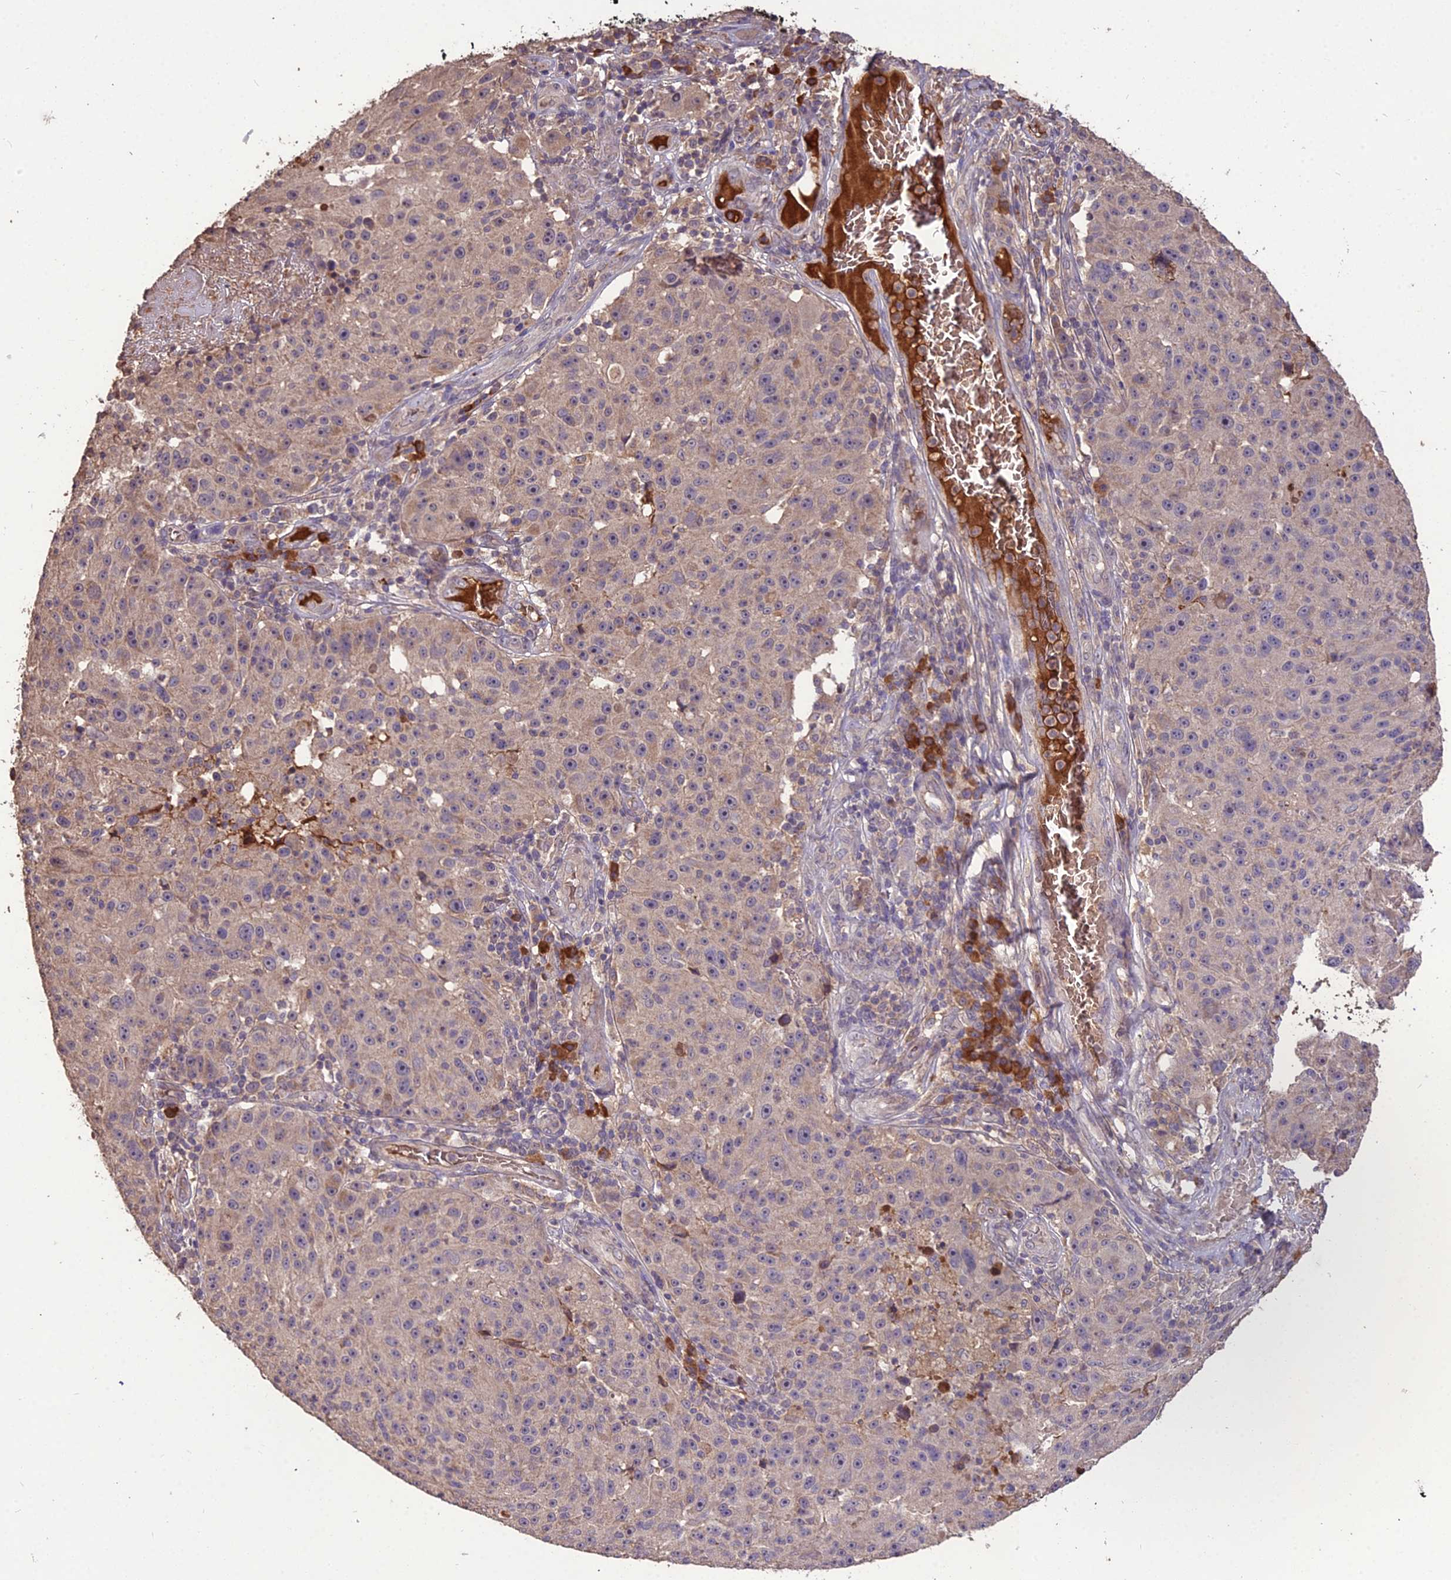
{"staining": {"intensity": "negative", "quantity": "none", "location": "none"}, "tissue": "melanoma", "cell_type": "Tumor cells", "image_type": "cancer", "snomed": [{"axis": "morphology", "description": "Malignant melanoma, NOS"}, {"axis": "topography", "description": "Skin"}], "caption": "Malignant melanoma was stained to show a protein in brown. There is no significant staining in tumor cells.", "gene": "KCTD16", "patient": {"sex": "male", "age": 53}}